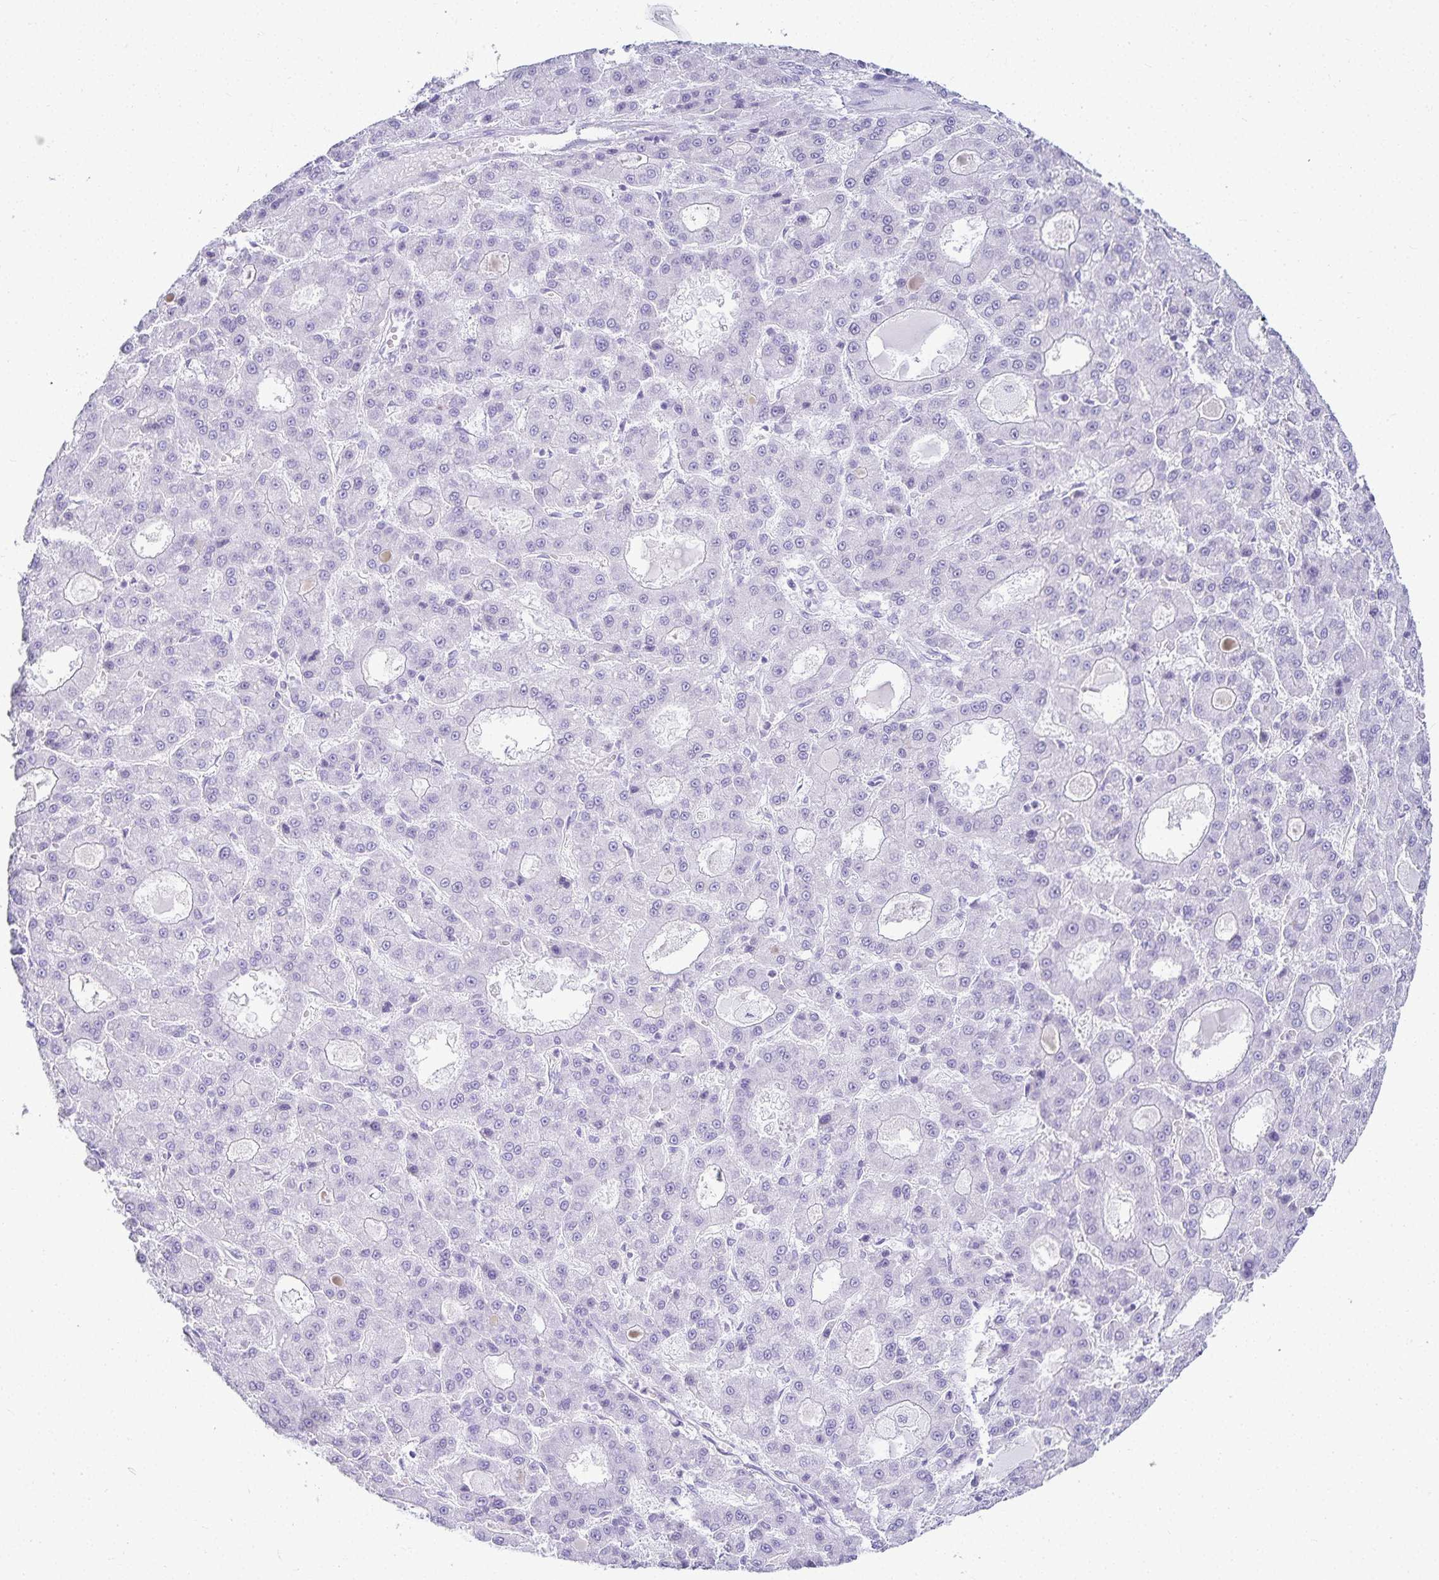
{"staining": {"intensity": "negative", "quantity": "none", "location": "none"}, "tissue": "liver cancer", "cell_type": "Tumor cells", "image_type": "cancer", "snomed": [{"axis": "morphology", "description": "Carcinoma, Hepatocellular, NOS"}, {"axis": "topography", "description": "Liver"}], "caption": "IHC micrograph of neoplastic tissue: hepatocellular carcinoma (liver) stained with DAB (3,3'-diaminobenzidine) demonstrates no significant protein expression in tumor cells.", "gene": "GP2", "patient": {"sex": "male", "age": 70}}